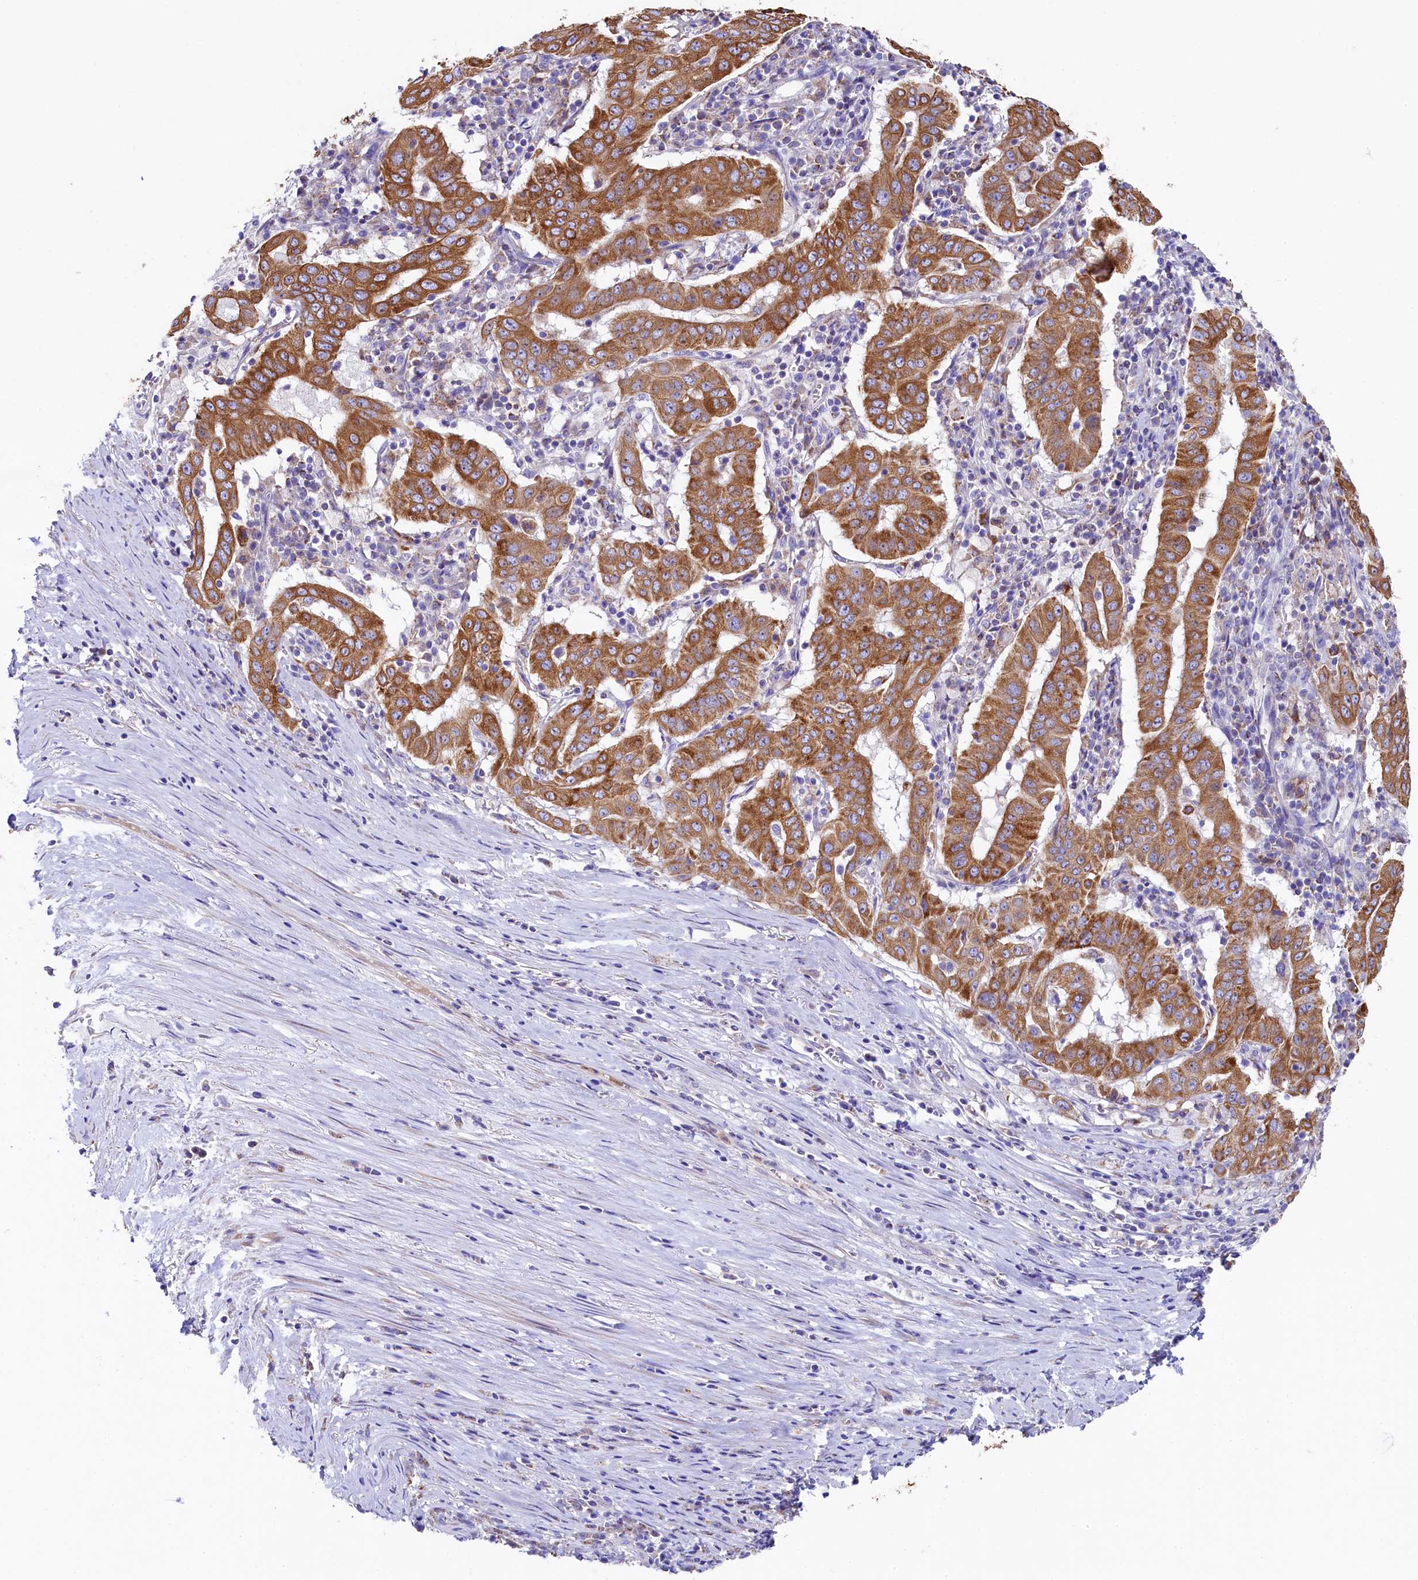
{"staining": {"intensity": "moderate", "quantity": ">75%", "location": "cytoplasmic/membranous"}, "tissue": "pancreatic cancer", "cell_type": "Tumor cells", "image_type": "cancer", "snomed": [{"axis": "morphology", "description": "Adenocarcinoma, NOS"}, {"axis": "topography", "description": "Pancreas"}], "caption": "Approximately >75% of tumor cells in pancreatic adenocarcinoma reveal moderate cytoplasmic/membranous protein positivity as visualized by brown immunohistochemical staining.", "gene": "CLYBL", "patient": {"sex": "male", "age": 63}}